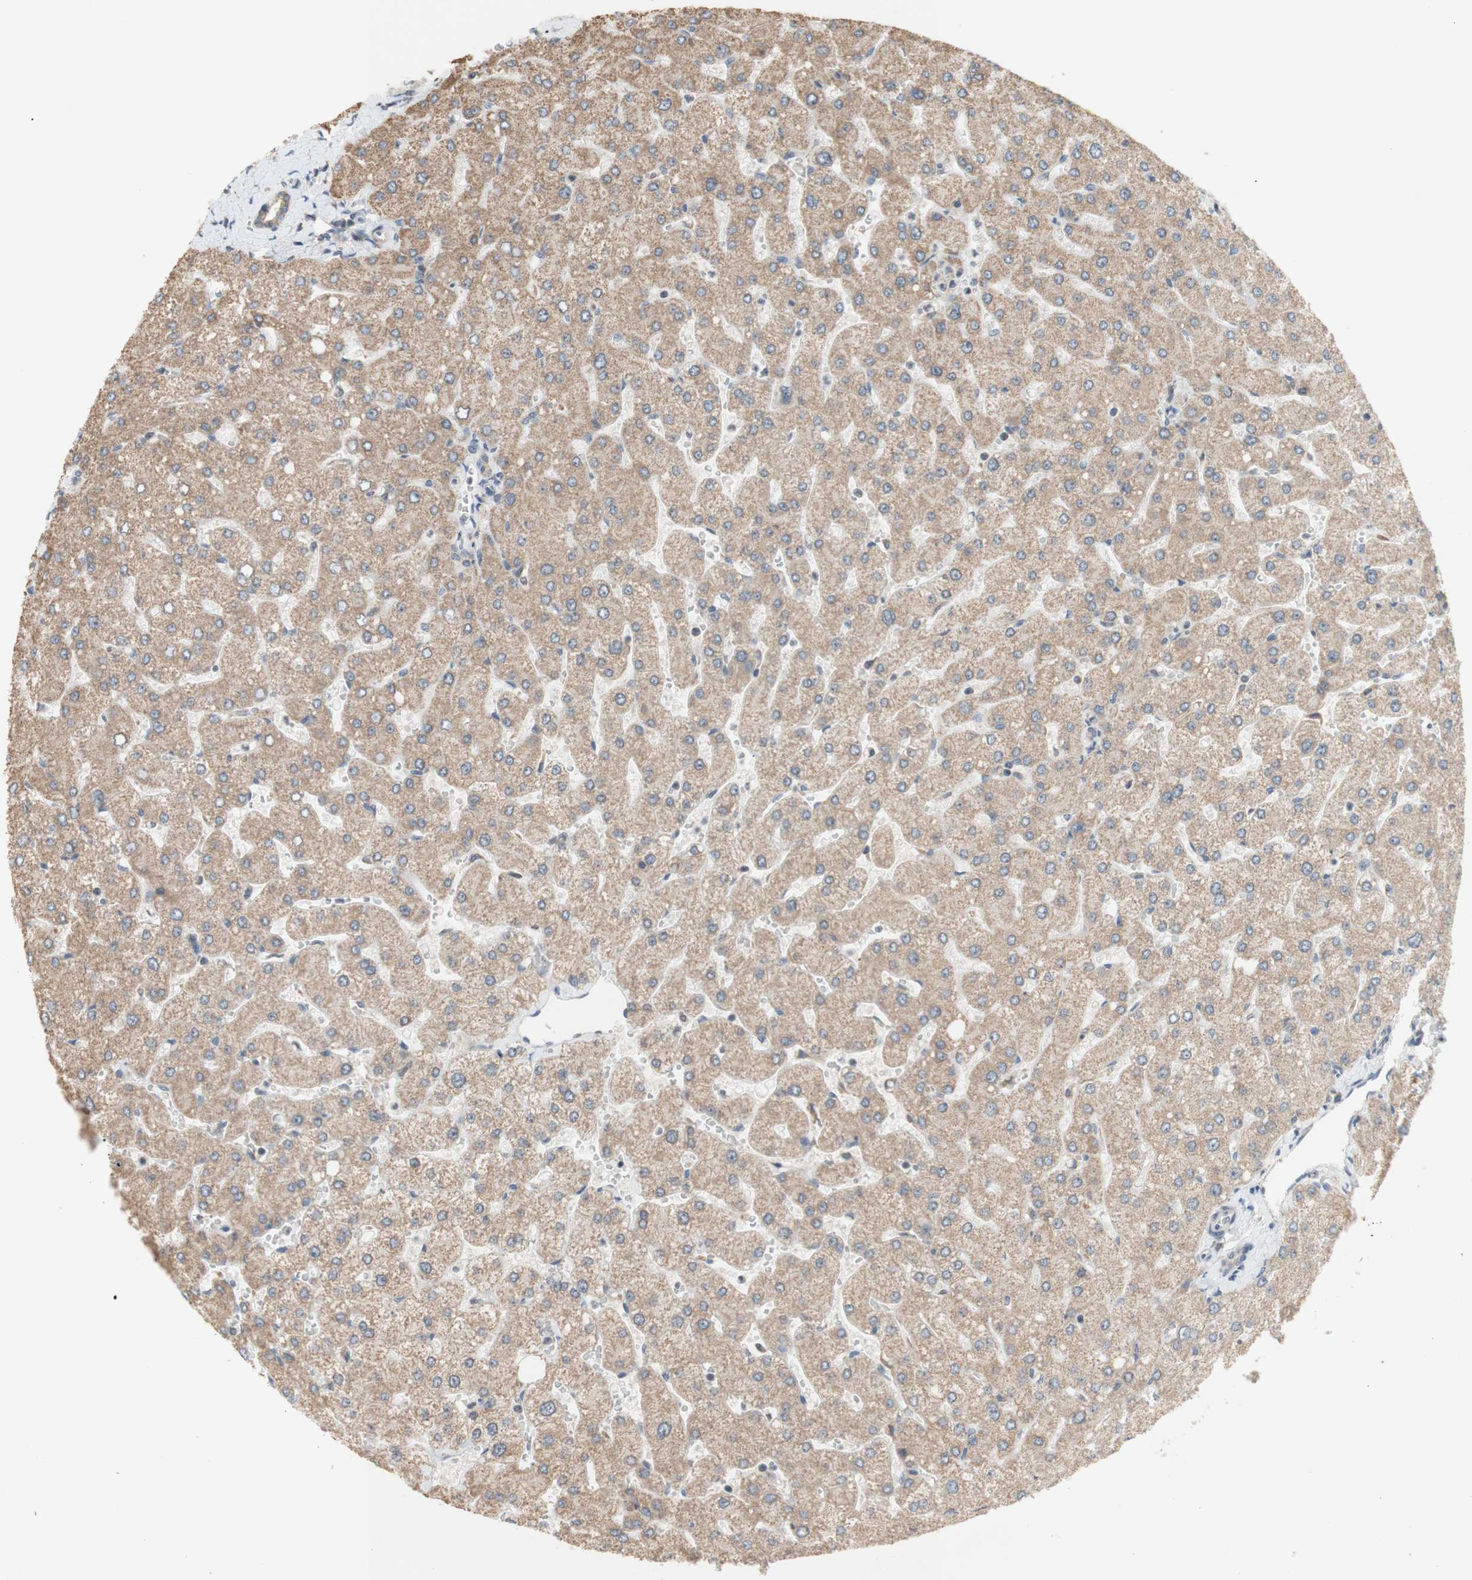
{"staining": {"intensity": "moderate", "quantity": ">75%", "location": "cytoplasmic/membranous"}, "tissue": "liver", "cell_type": "Cholangiocytes", "image_type": "normal", "snomed": [{"axis": "morphology", "description": "Normal tissue, NOS"}, {"axis": "topography", "description": "Liver"}], "caption": "Human liver stained with a brown dye reveals moderate cytoplasmic/membranous positive positivity in approximately >75% of cholangiocytes.", "gene": "PTGIS", "patient": {"sex": "male", "age": 55}}